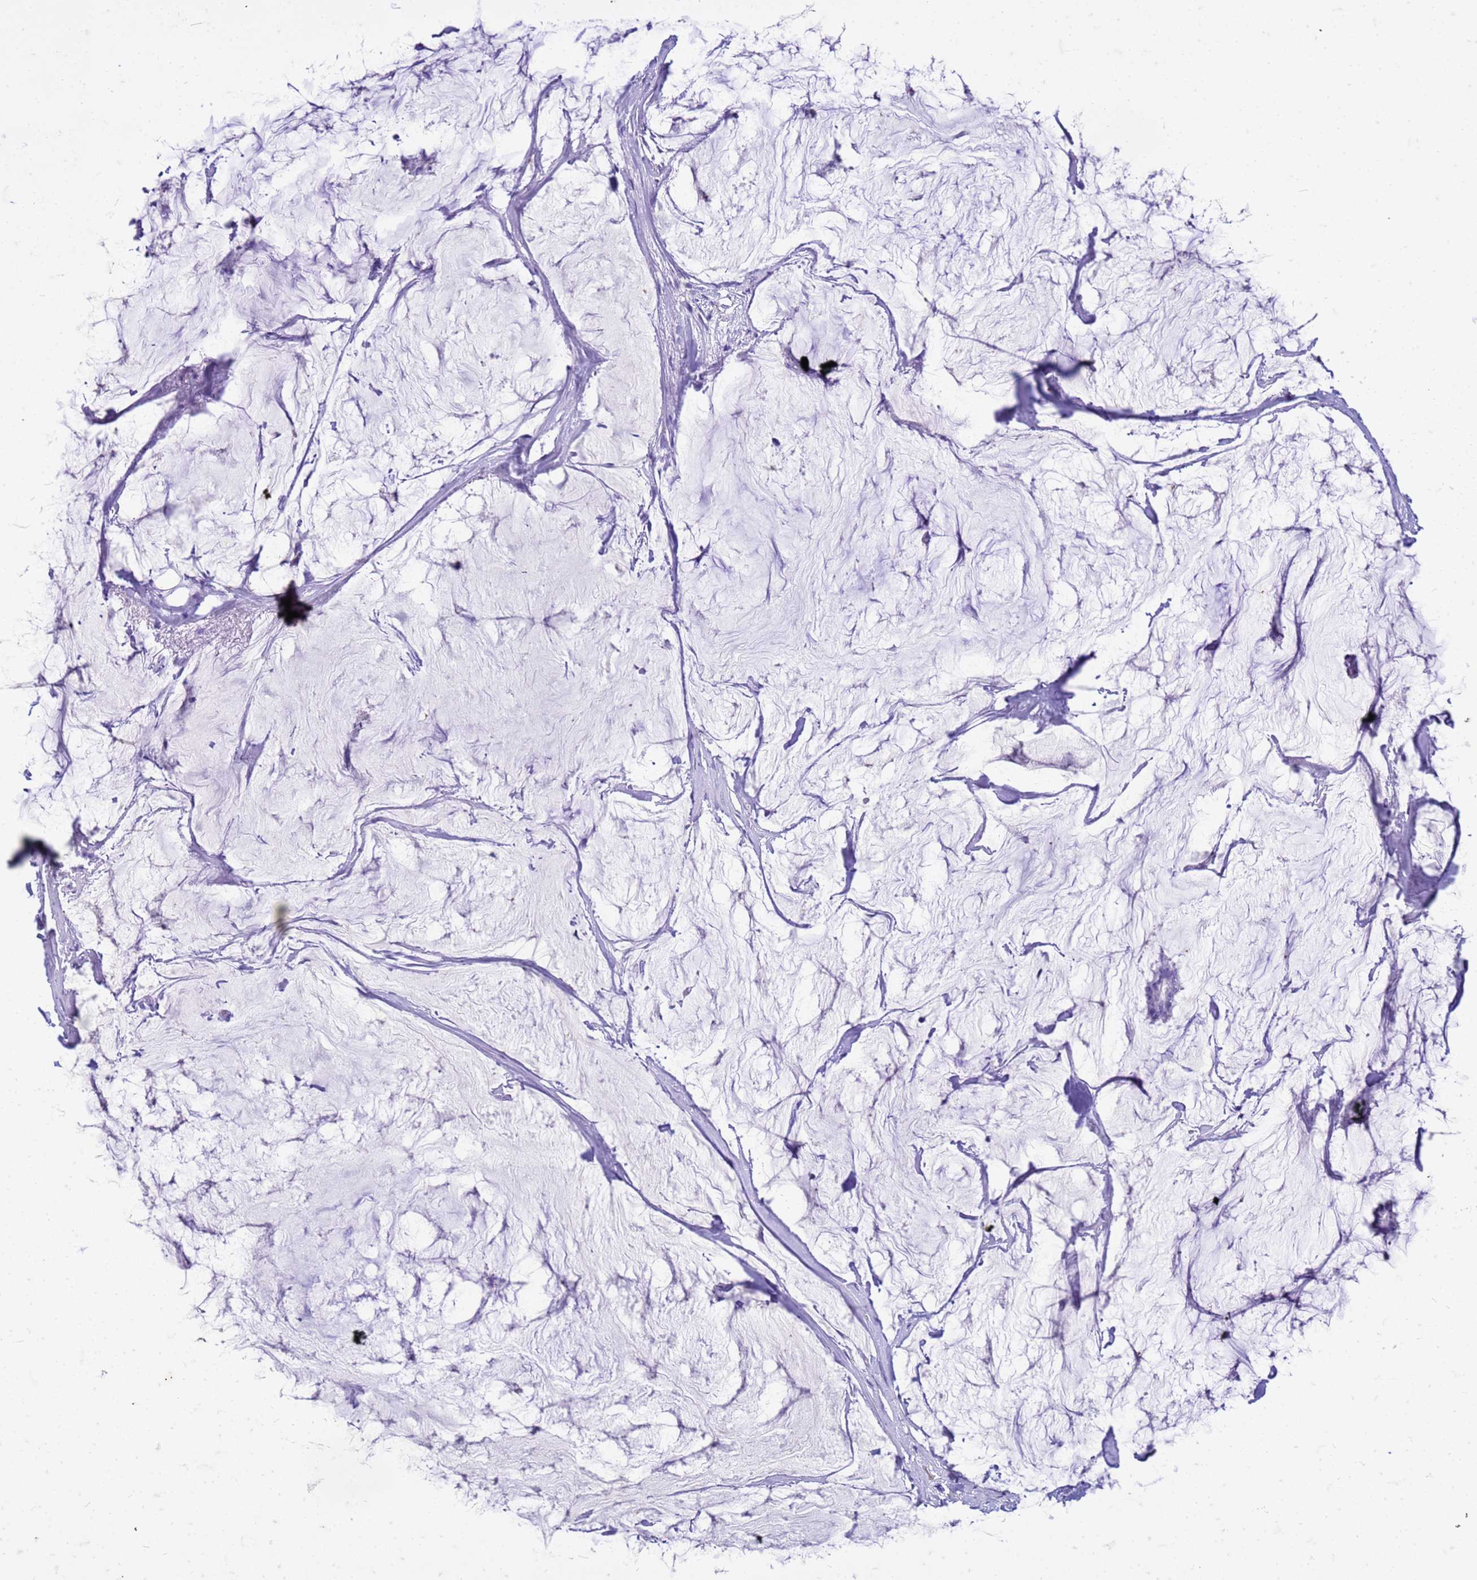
{"staining": {"intensity": "negative", "quantity": "none", "location": "none"}, "tissue": "breast cancer", "cell_type": "Tumor cells", "image_type": "cancer", "snomed": [{"axis": "morphology", "description": "Duct carcinoma"}, {"axis": "topography", "description": "Breast"}], "caption": "A photomicrograph of breast intraductal carcinoma stained for a protein demonstrates no brown staining in tumor cells.", "gene": "CFAP100", "patient": {"sex": "female", "age": 93}}